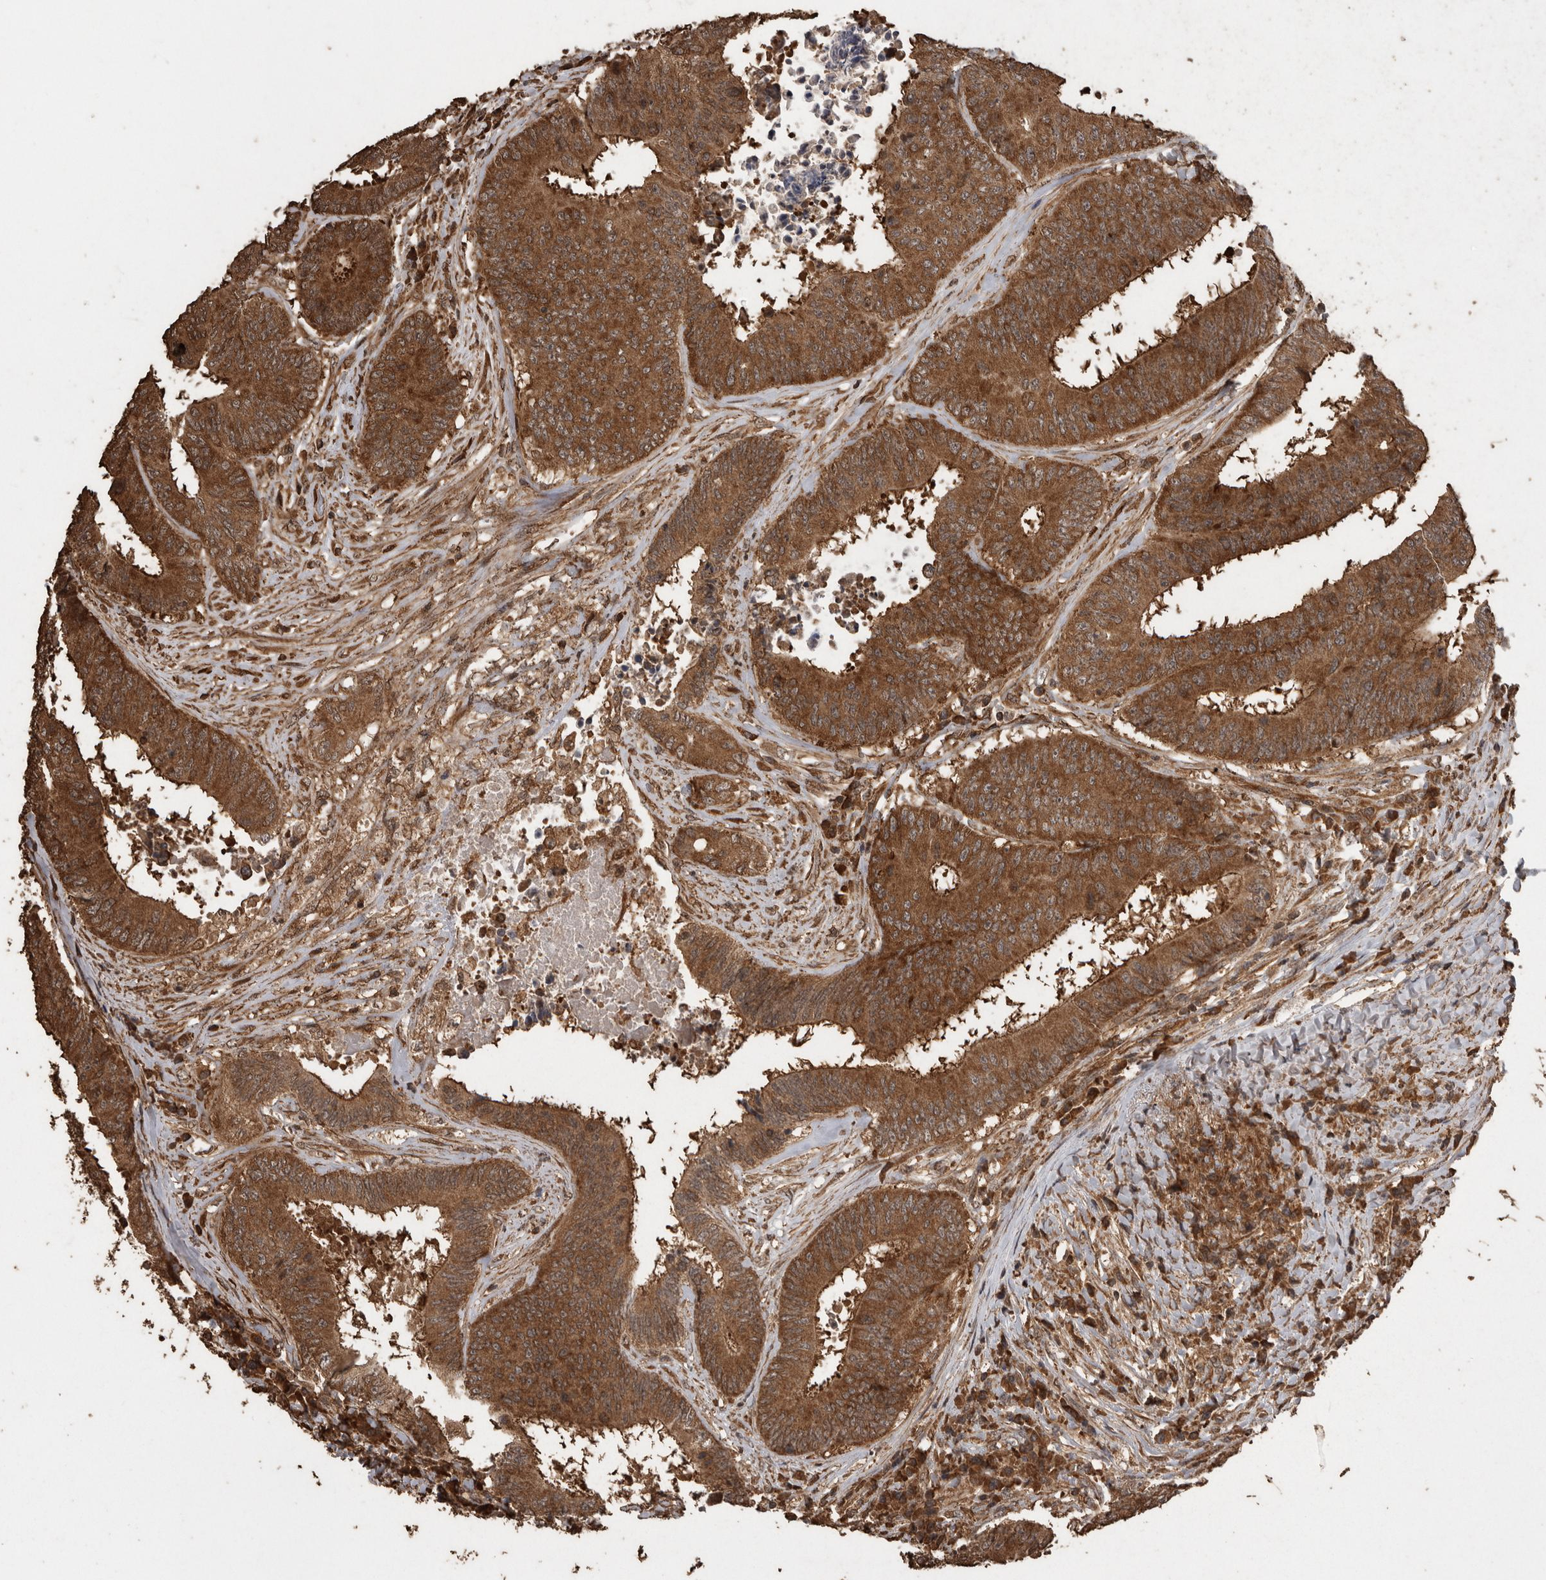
{"staining": {"intensity": "strong", "quantity": ">75%", "location": "cytoplasmic/membranous"}, "tissue": "colorectal cancer", "cell_type": "Tumor cells", "image_type": "cancer", "snomed": [{"axis": "morphology", "description": "Adenocarcinoma, NOS"}, {"axis": "topography", "description": "Rectum"}], "caption": "Human colorectal adenocarcinoma stained with a protein marker demonstrates strong staining in tumor cells.", "gene": "PINK1", "patient": {"sex": "male", "age": 72}}